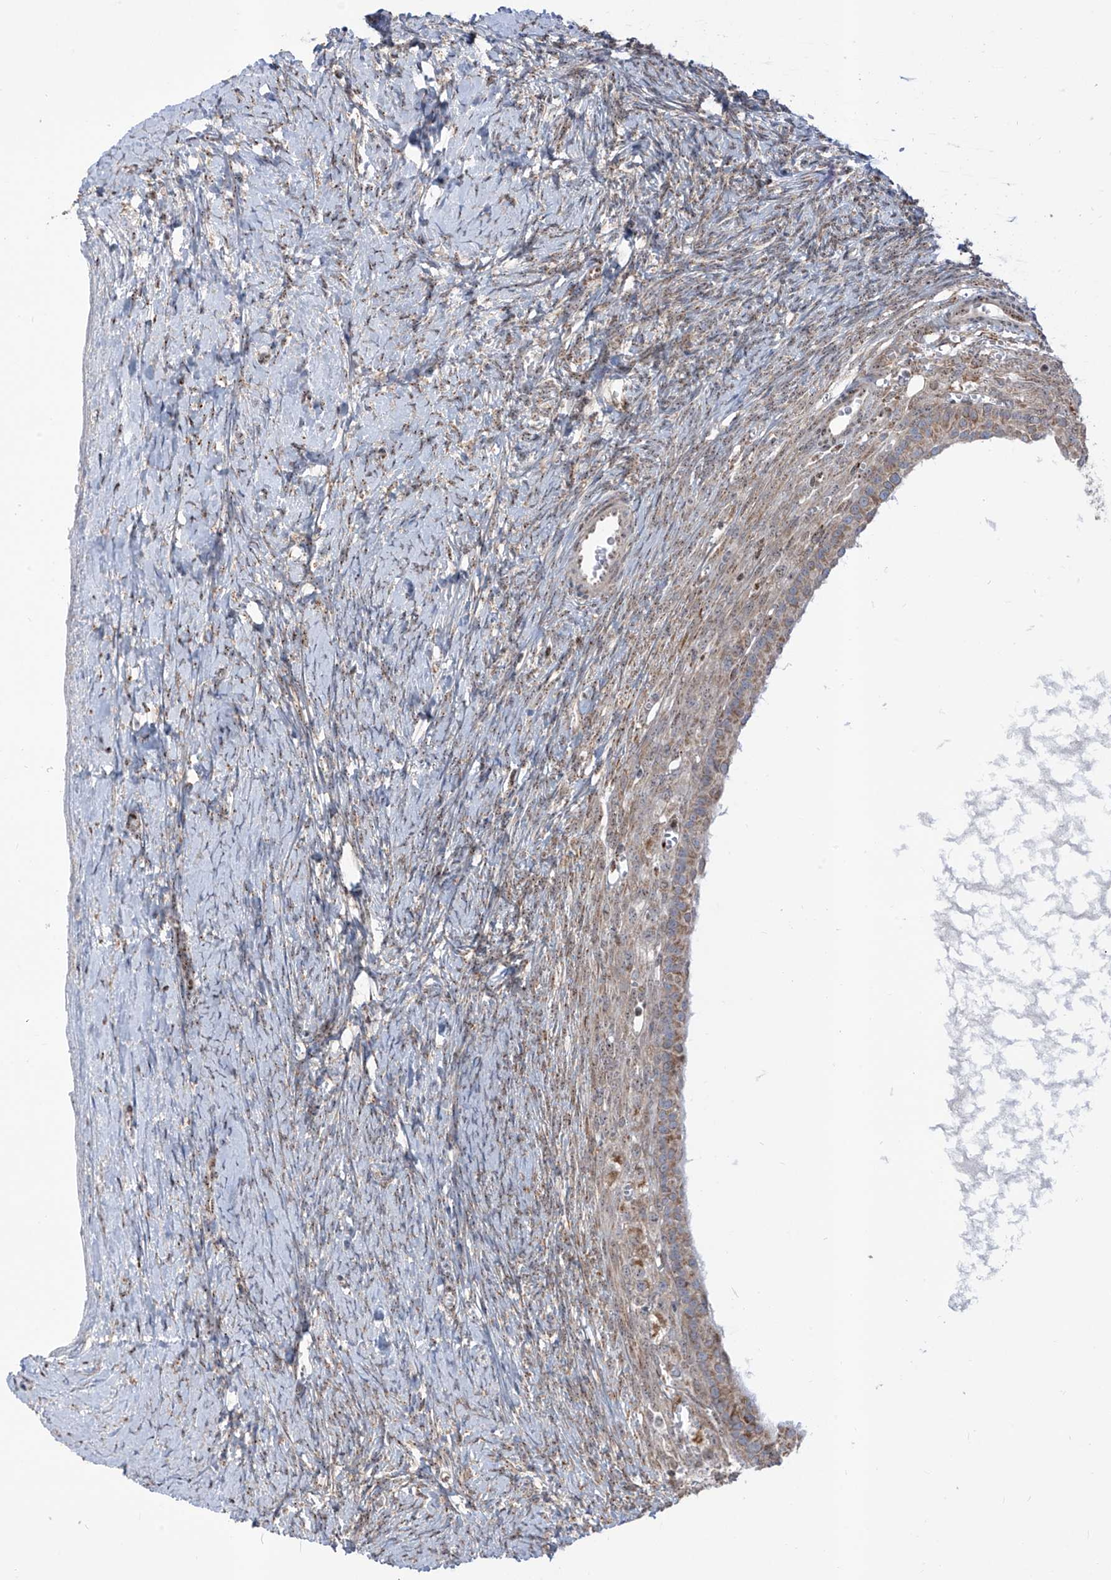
{"staining": {"intensity": "strong", "quantity": ">75%", "location": "cytoplasmic/membranous"}, "tissue": "ovary", "cell_type": "Follicle cells", "image_type": "normal", "snomed": [{"axis": "morphology", "description": "Normal tissue, NOS"}, {"axis": "morphology", "description": "Developmental malformation"}, {"axis": "topography", "description": "Ovary"}], "caption": "Ovary stained for a protein shows strong cytoplasmic/membranous positivity in follicle cells. Immunohistochemistry (ihc) stains the protein of interest in brown and the nuclei are stained blue.", "gene": "ZBTB8A", "patient": {"sex": "female", "age": 39}}